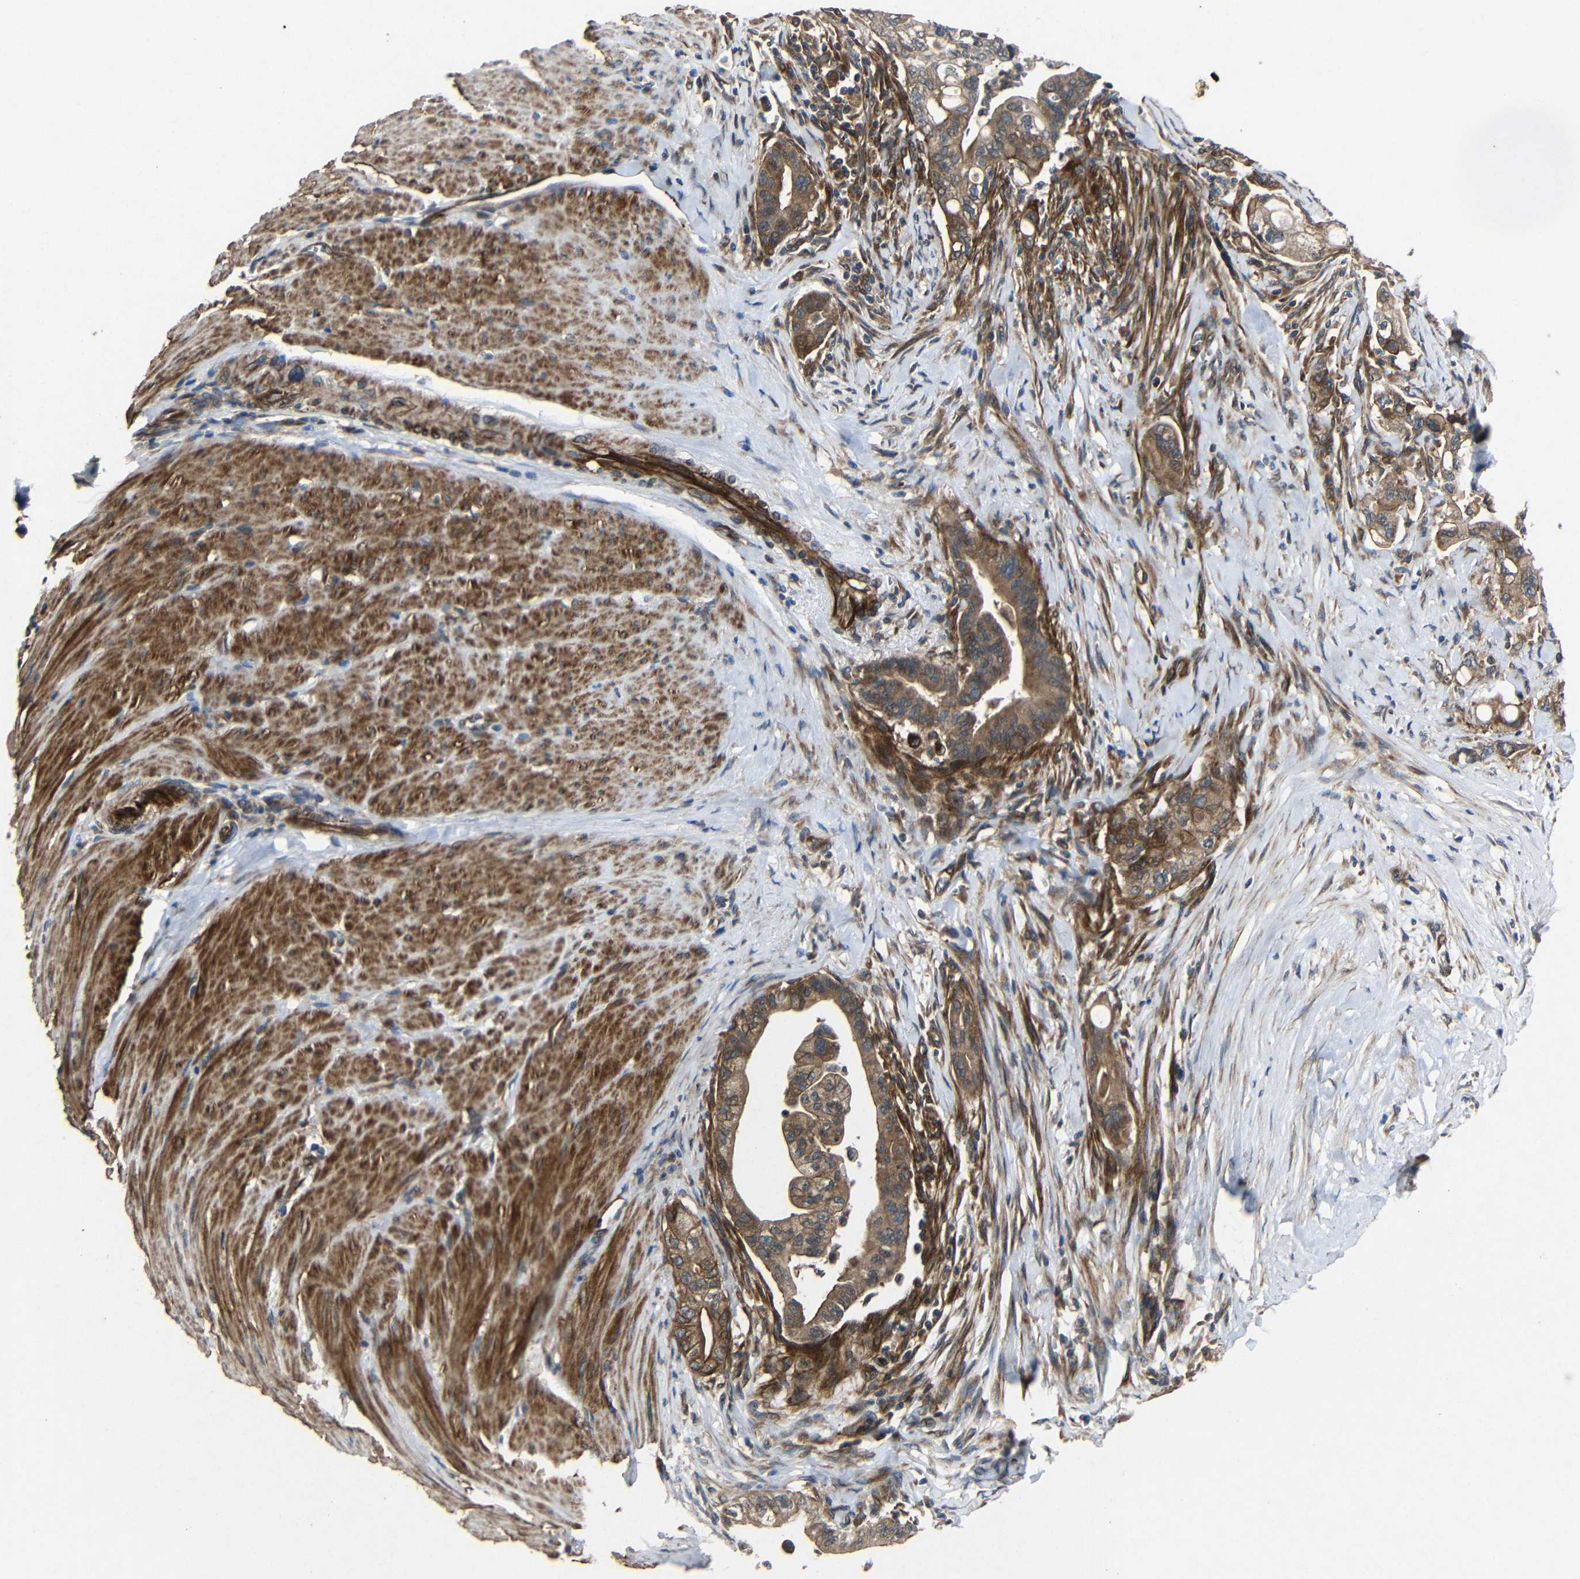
{"staining": {"intensity": "moderate", "quantity": ">75%", "location": "cytoplasmic/membranous"}, "tissue": "pancreatic cancer", "cell_type": "Tumor cells", "image_type": "cancer", "snomed": [{"axis": "morphology", "description": "Adenocarcinoma, NOS"}, {"axis": "topography", "description": "Pancreas"}], "caption": "Immunohistochemistry of adenocarcinoma (pancreatic) reveals medium levels of moderate cytoplasmic/membranous positivity in approximately >75% of tumor cells. (brown staining indicates protein expression, while blue staining denotes nuclei).", "gene": "EIF2S1", "patient": {"sex": "male", "age": 70}}